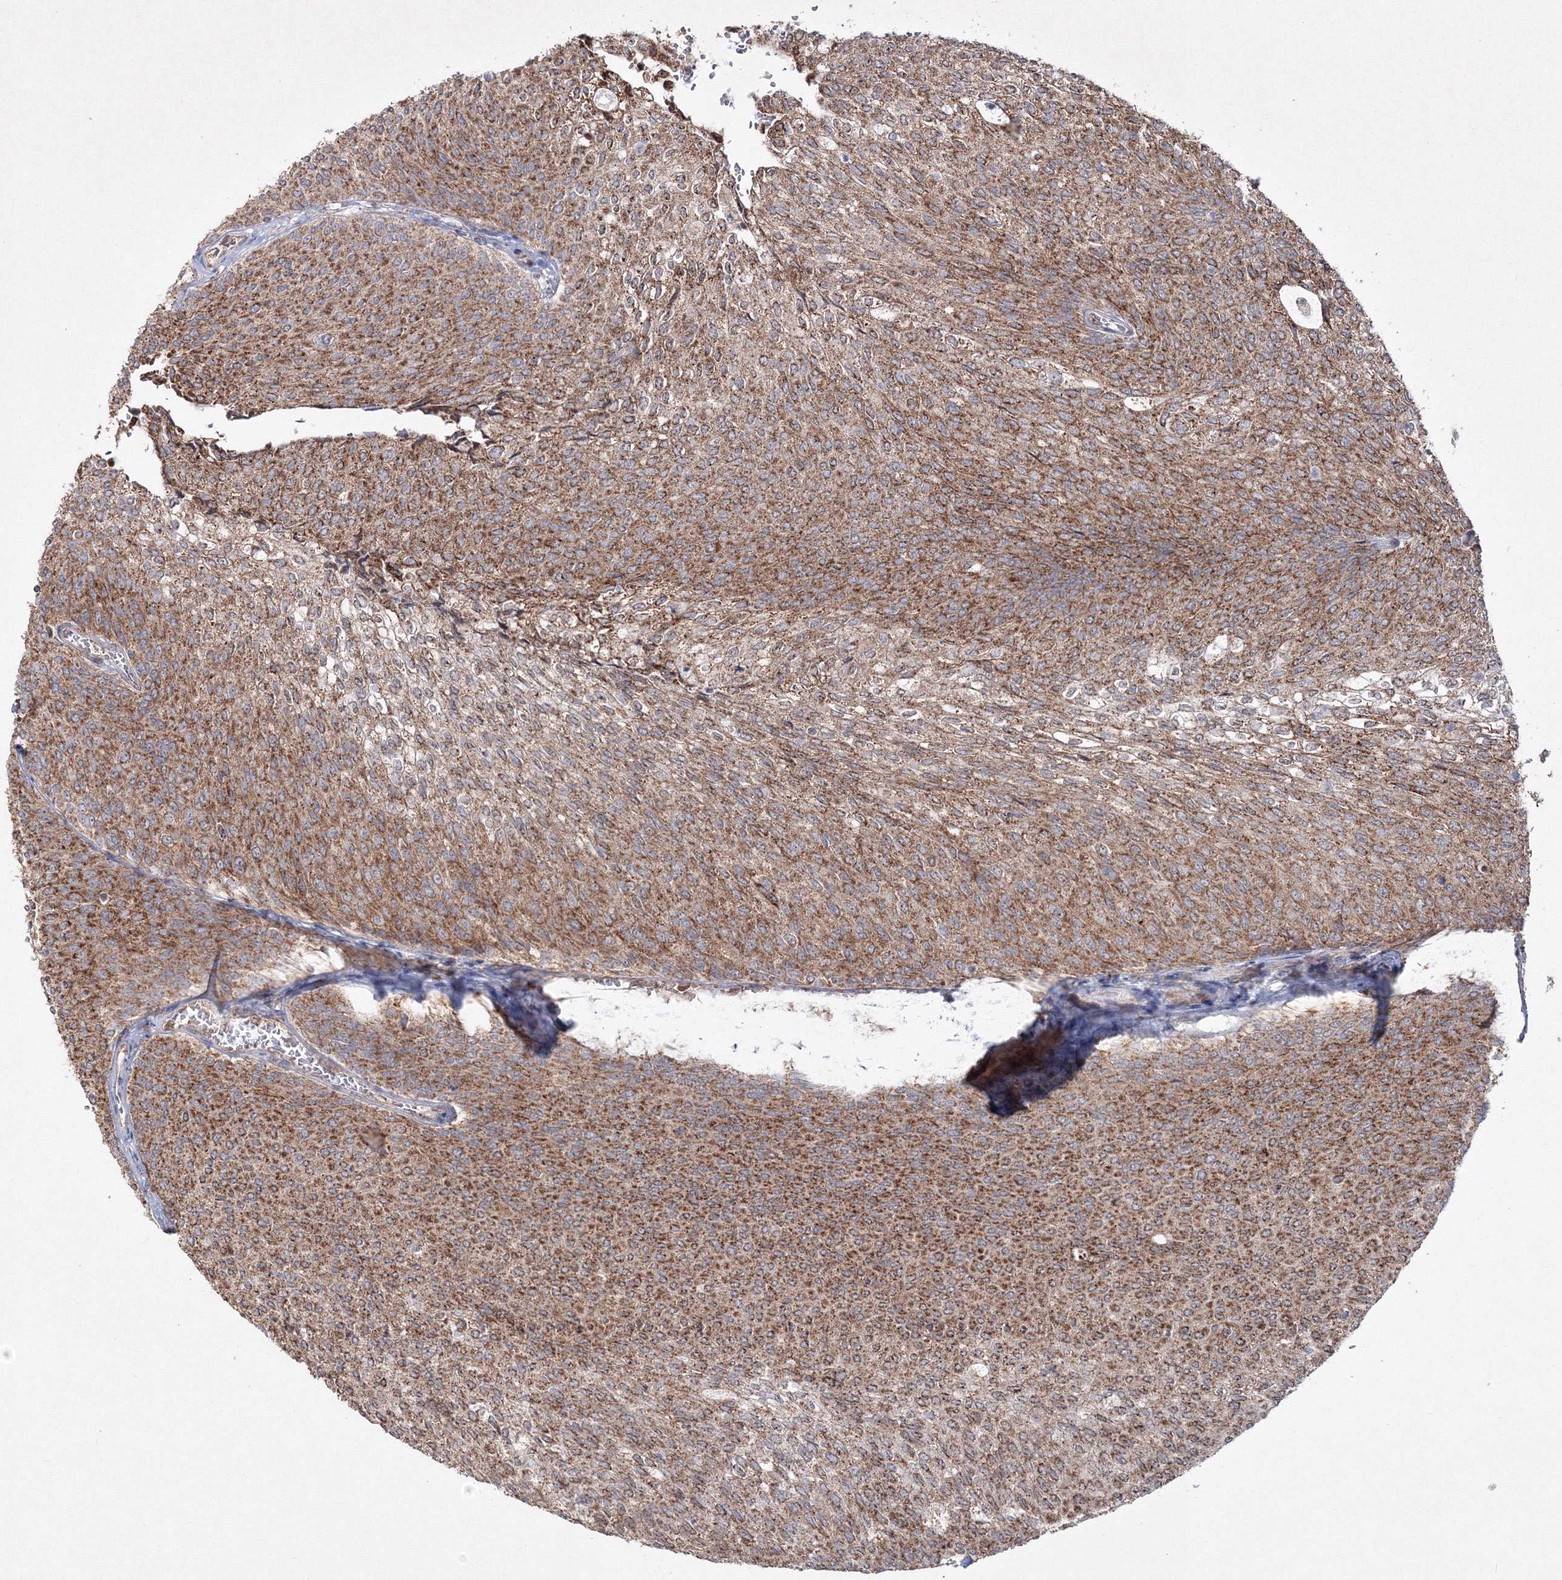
{"staining": {"intensity": "moderate", "quantity": ">75%", "location": "cytoplasmic/membranous"}, "tissue": "urothelial cancer", "cell_type": "Tumor cells", "image_type": "cancer", "snomed": [{"axis": "morphology", "description": "Urothelial carcinoma, Low grade"}, {"axis": "topography", "description": "Urinary bladder"}], "caption": "IHC (DAB) staining of human urothelial cancer exhibits moderate cytoplasmic/membranous protein staining in approximately >75% of tumor cells.", "gene": "PEX13", "patient": {"sex": "female", "age": 79}}